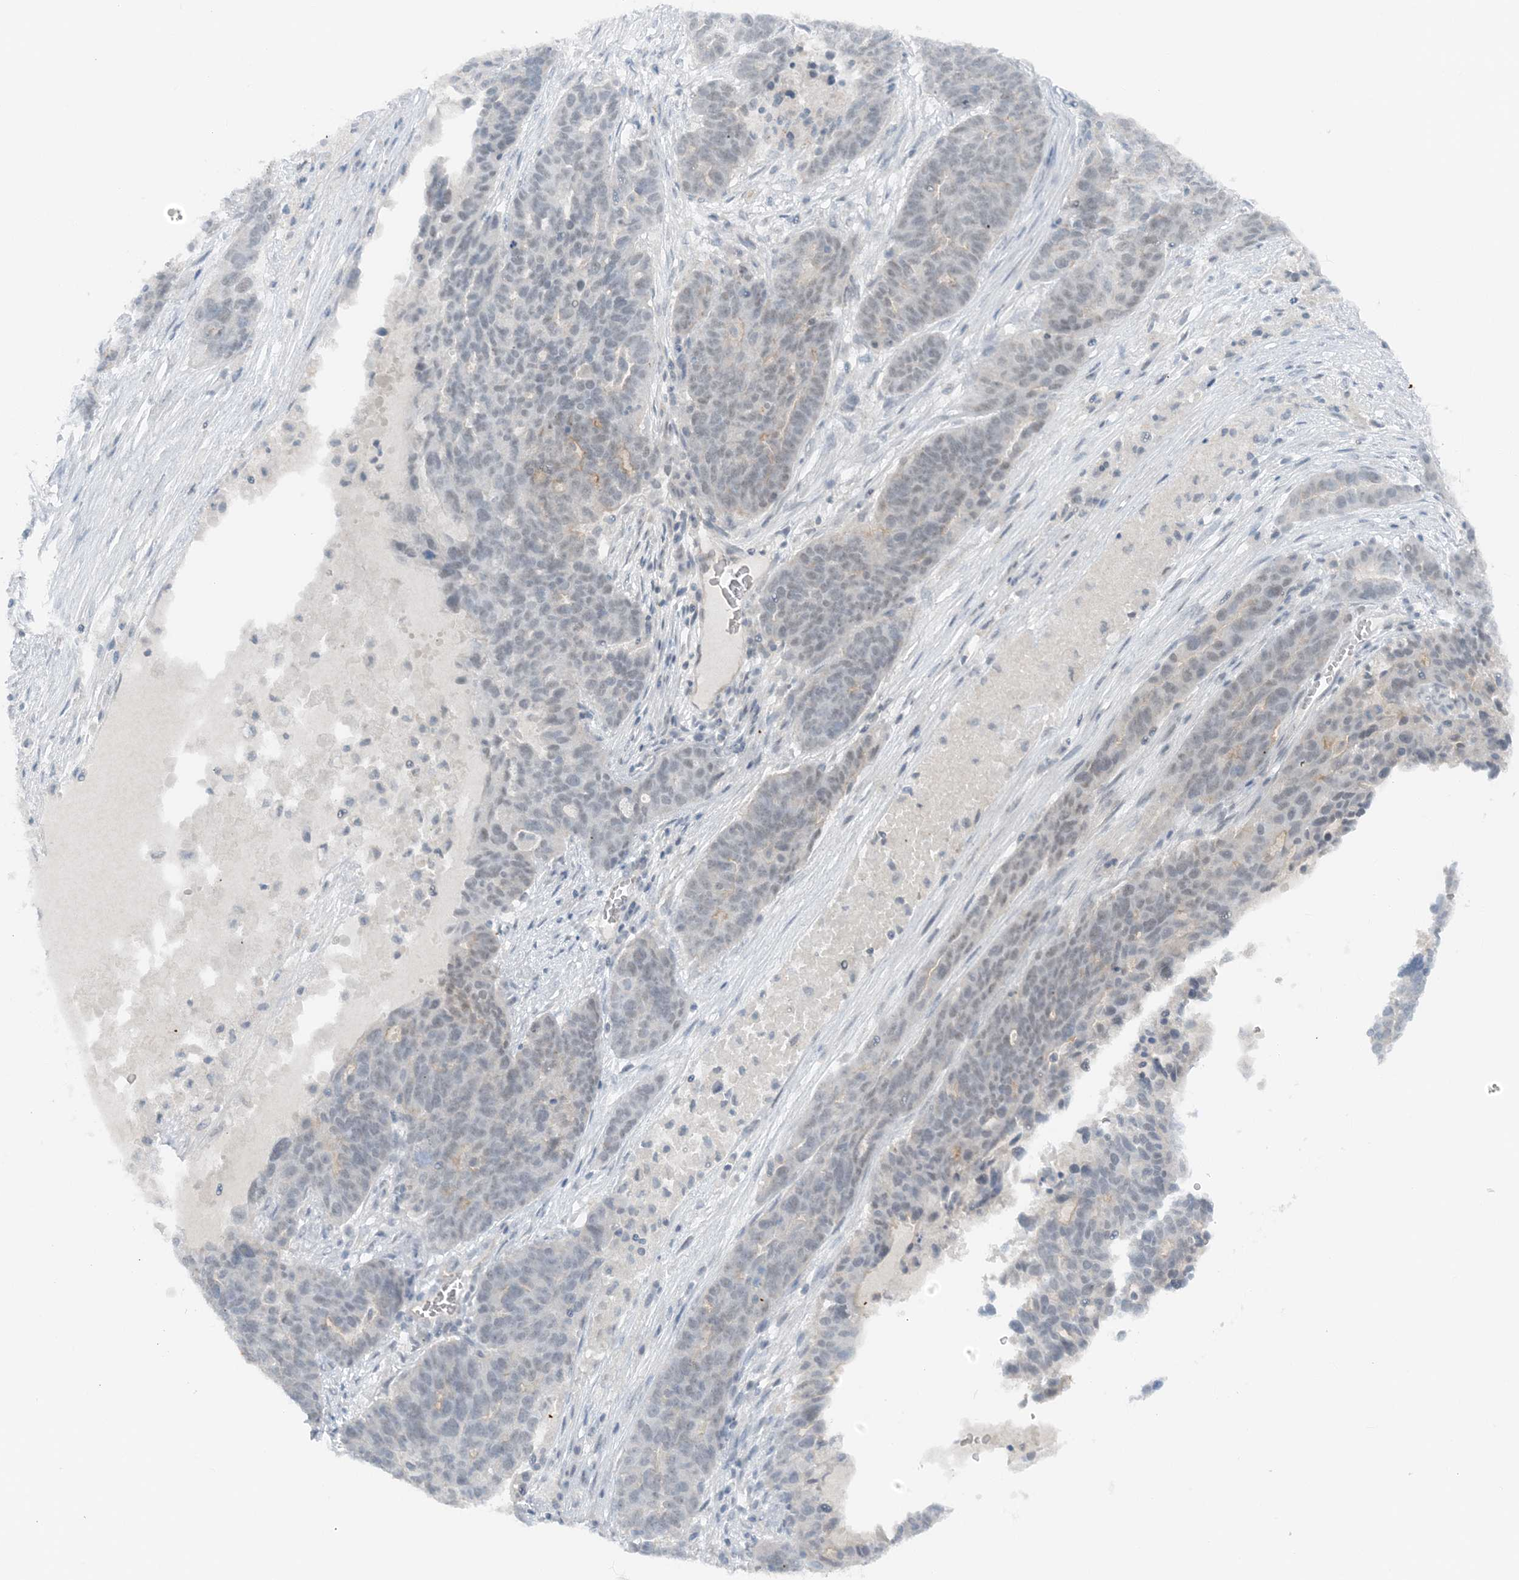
{"staining": {"intensity": "negative", "quantity": "none", "location": "none"}, "tissue": "ovarian cancer", "cell_type": "Tumor cells", "image_type": "cancer", "snomed": [{"axis": "morphology", "description": "Cystadenocarcinoma, serous, NOS"}, {"axis": "topography", "description": "Ovary"}], "caption": "A histopathology image of ovarian cancer stained for a protein exhibits no brown staining in tumor cells.", "gene": "ATP11A", "patient": {"sex": "female", "age": 59}}